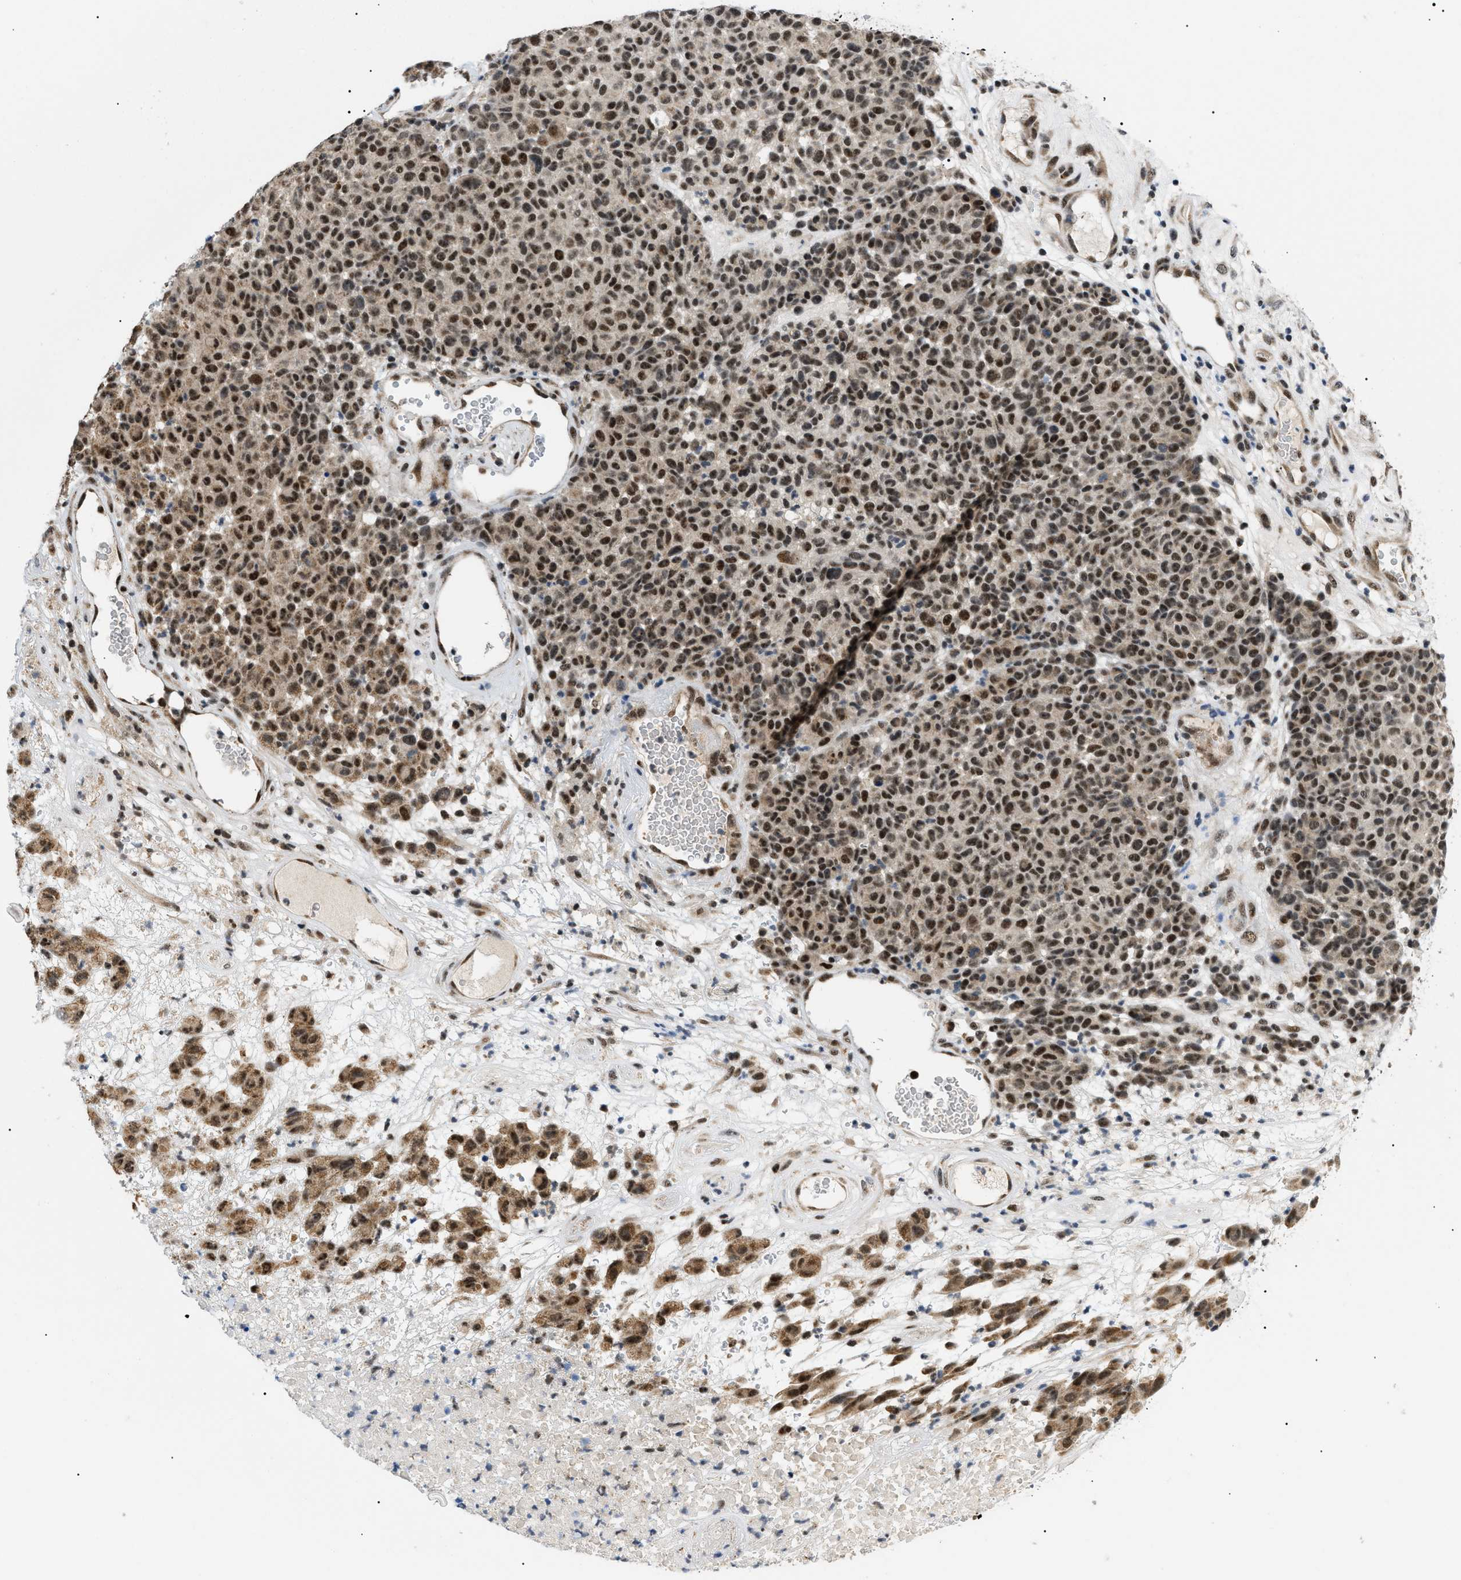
{"staining": {"intensity": "moderate", "quantity": "25%-75%", "location": "cytoplasmic/membranous,nuclear"}, "tissue": "melanoma", "cell_type": "Tumor cells", "image_type": "cancer", "snomed": [{"axis": "morphology", "description": "Malignant melanoma, NOS"}, {"axis": "topography", "description": "Skin"}], "caption": "Protein staining displays moderate cytoplasmic/membranous and nuclear positivity in approximately 25%-75% of tumor cells in malignant melanoma. (Brightfield microscopy of DAB IHC at high magnification).", "gene": "ZBTB11", "patient": {"sex": "male", "age": 59}}